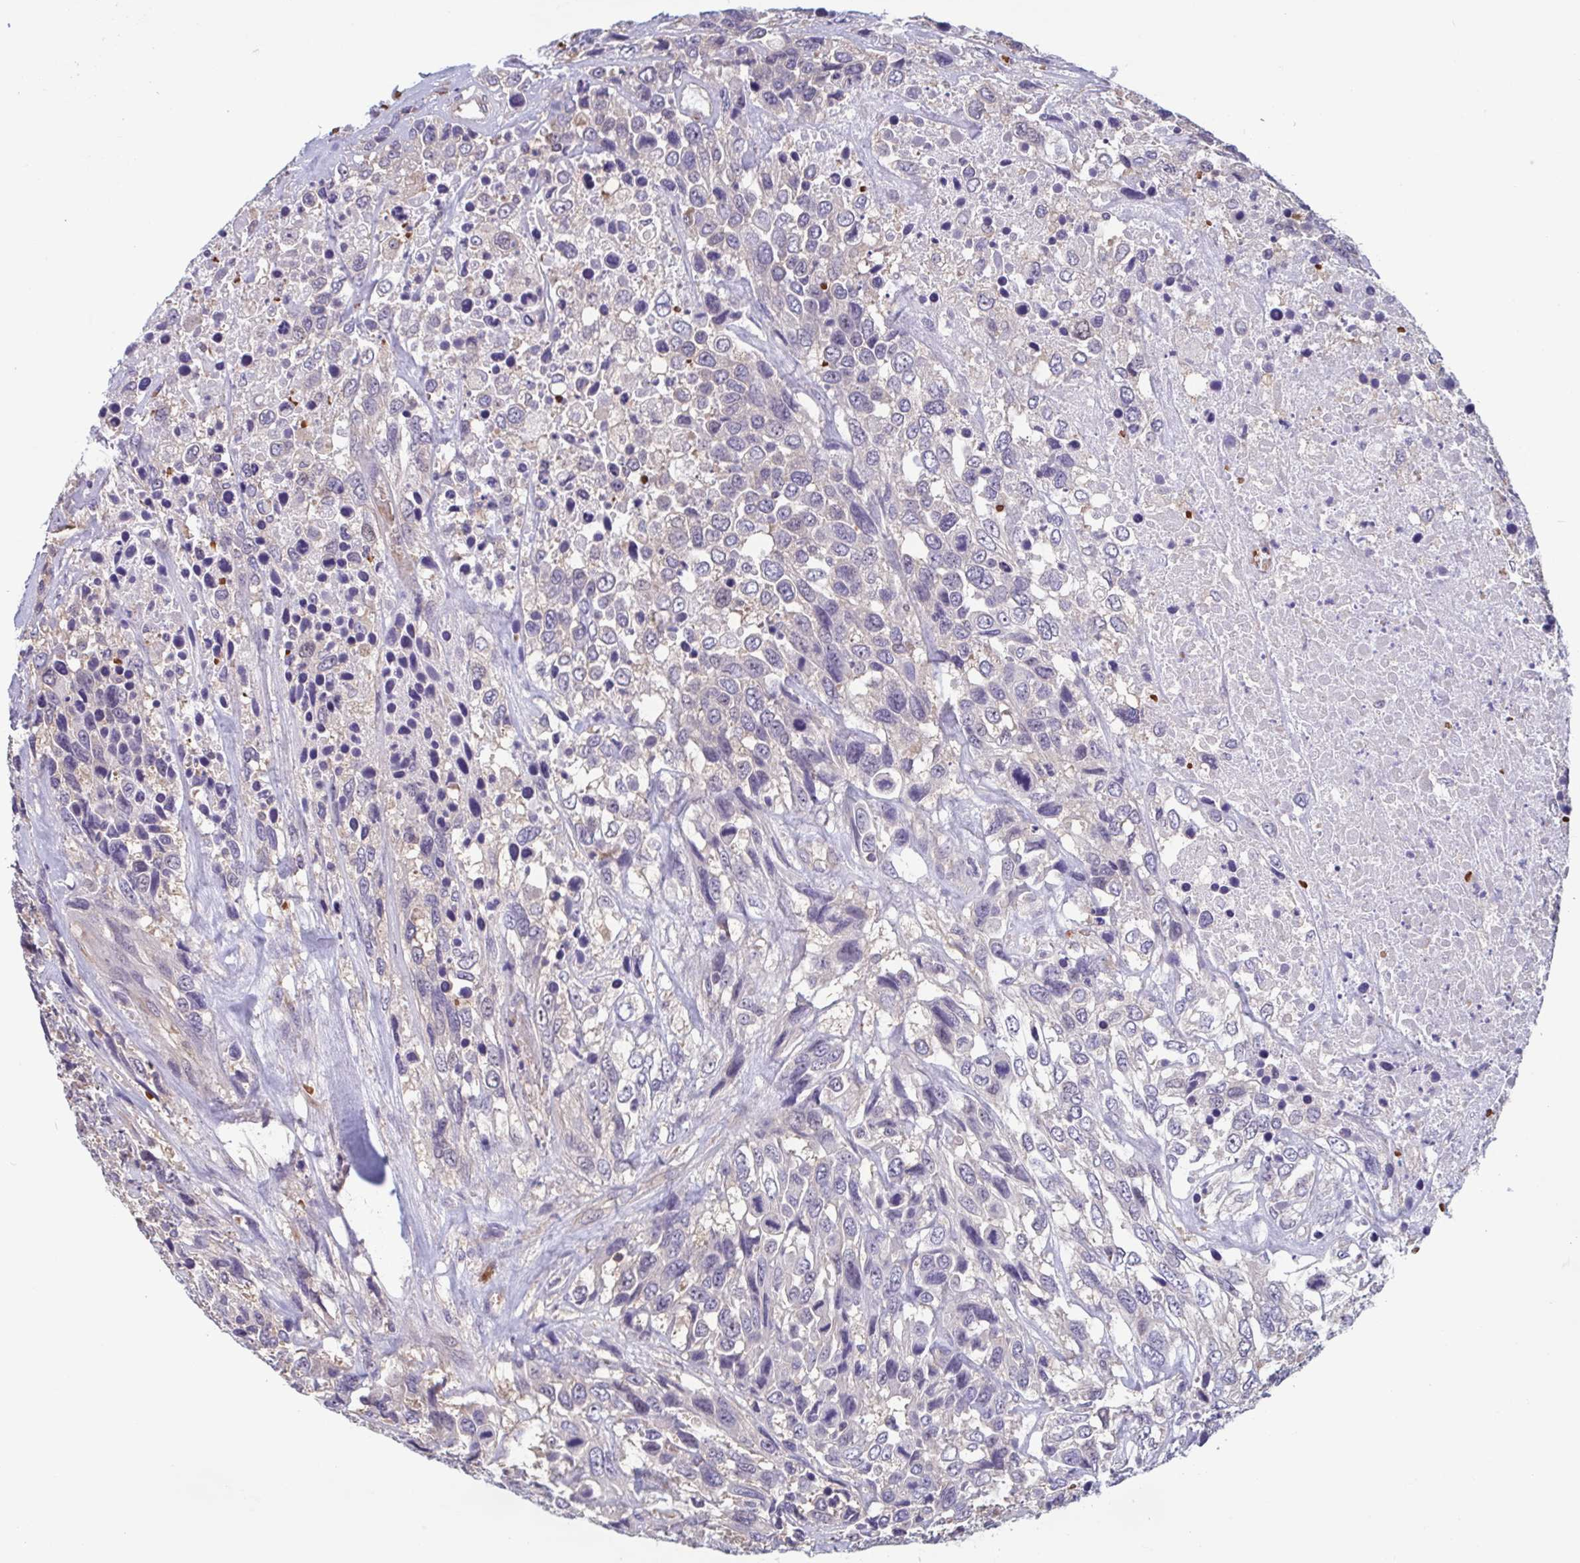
{"staining": {"intensity": "negative", "quantity": "none", "location": "none"}, "tissue": "urothelial cancer", "cell_type": "Tumor cells", "image_type": "cancer", "snomed": [{"axis": "morphology", "description": "Urothelial carcinoma, High grade"}, {"axis": "topography", "description": "Urinary bladder"}], "caption": "An IHC image of urothelial carcinoma (high-grade) is shown. There is no staining in tumor cells of urothelial carcinoma (high-grade).", "gene": "LRRC38", "patient": {"sex": "female", "age": 70}}